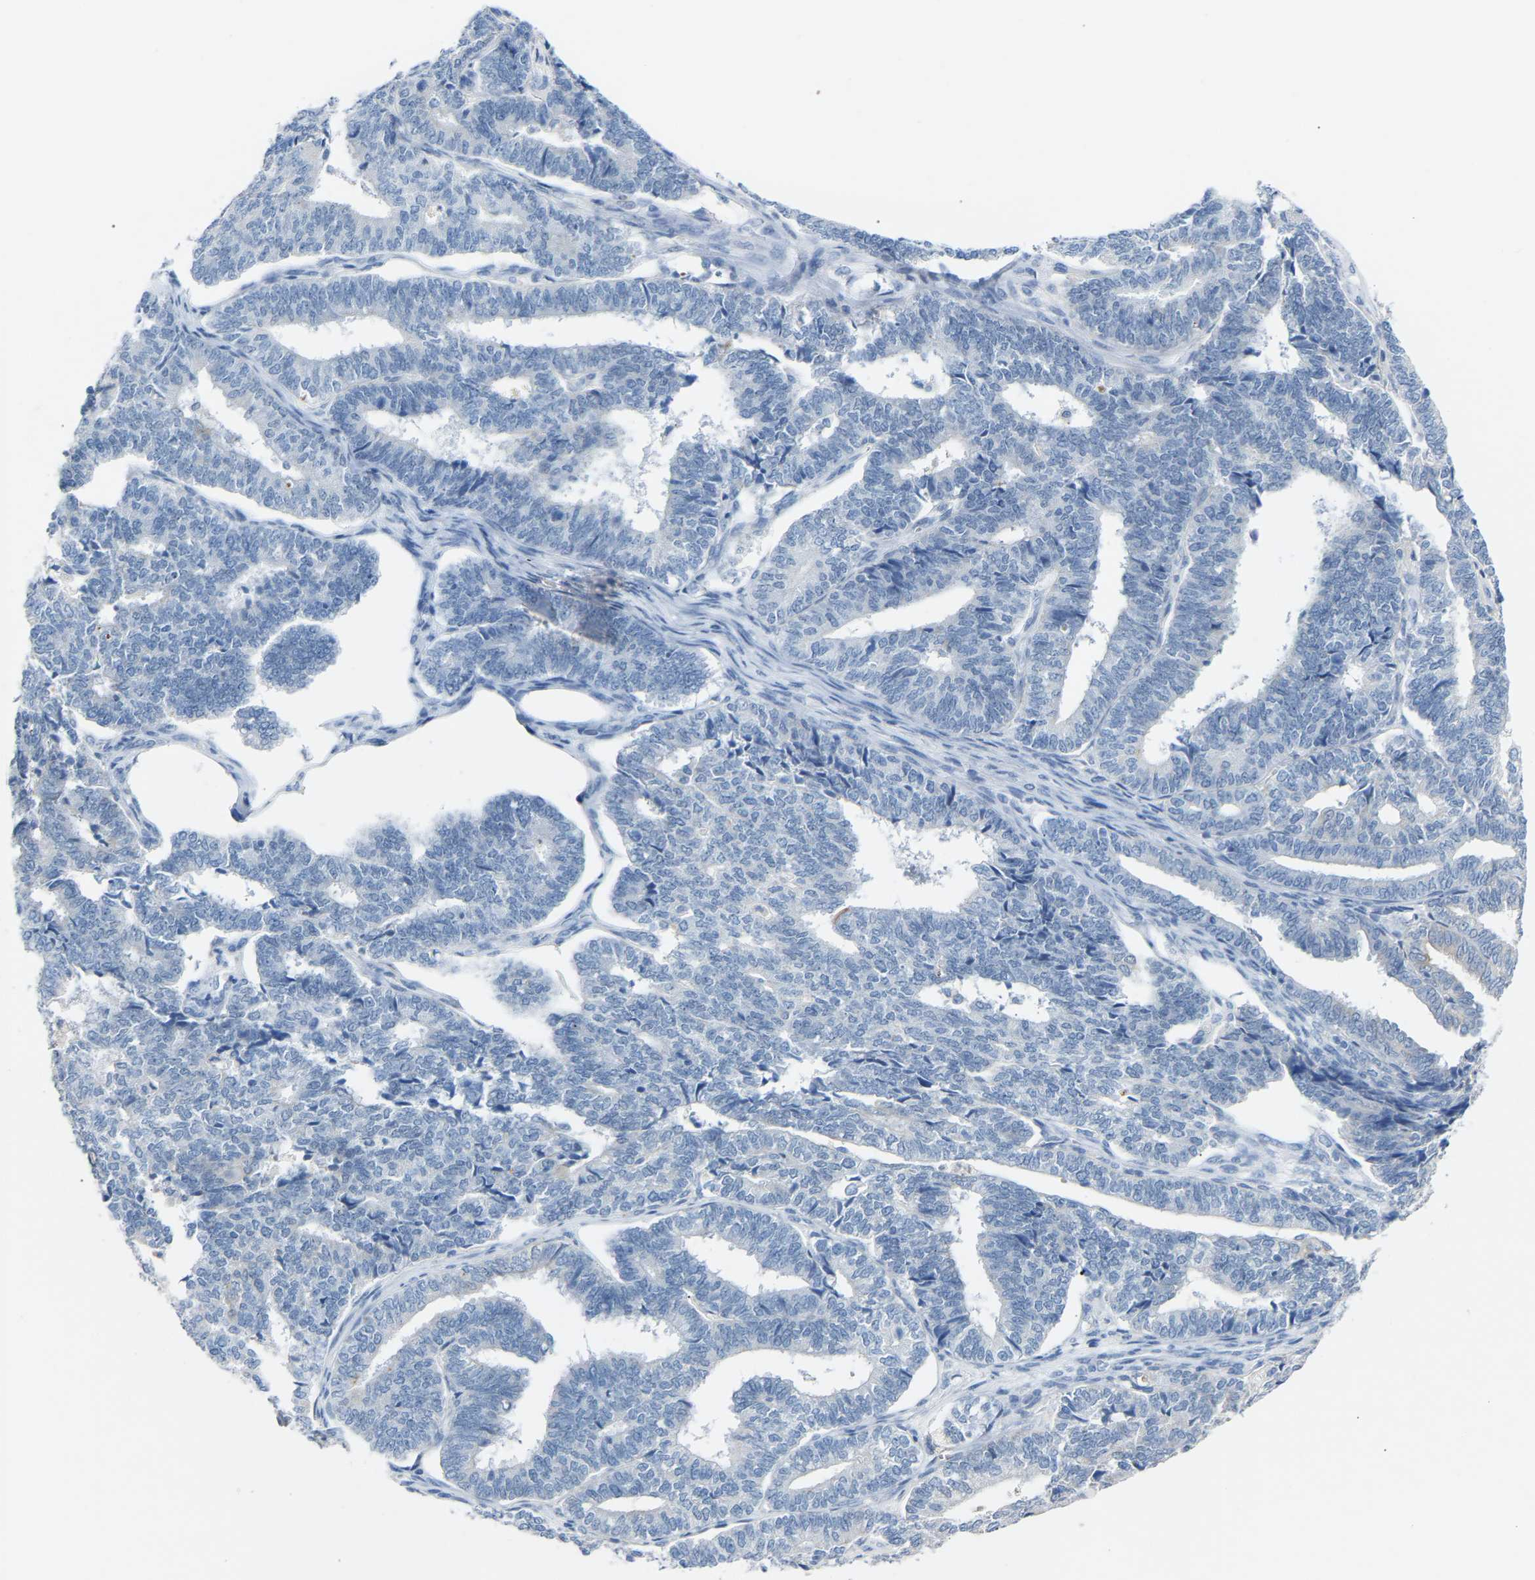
{"staining": {"intensity": "negative", "quantity": "none", "location": "none"}, "tissue": "endometrial cancer", "cell_type": "Tumor cells", "image_type": "cancer", "snomed": [{"axis": "morphology", "description": "Adenocarcinoma, NOS"}, {"axis": "topography", "description": "Endometrium"}], "caption": "A micrograph of adenocarcinoma (endometrial) stained for a protein exhibits no brown staining in tumor cells.", "gene": "PEX1", "patient": {"sex": "female", "age": 70}}